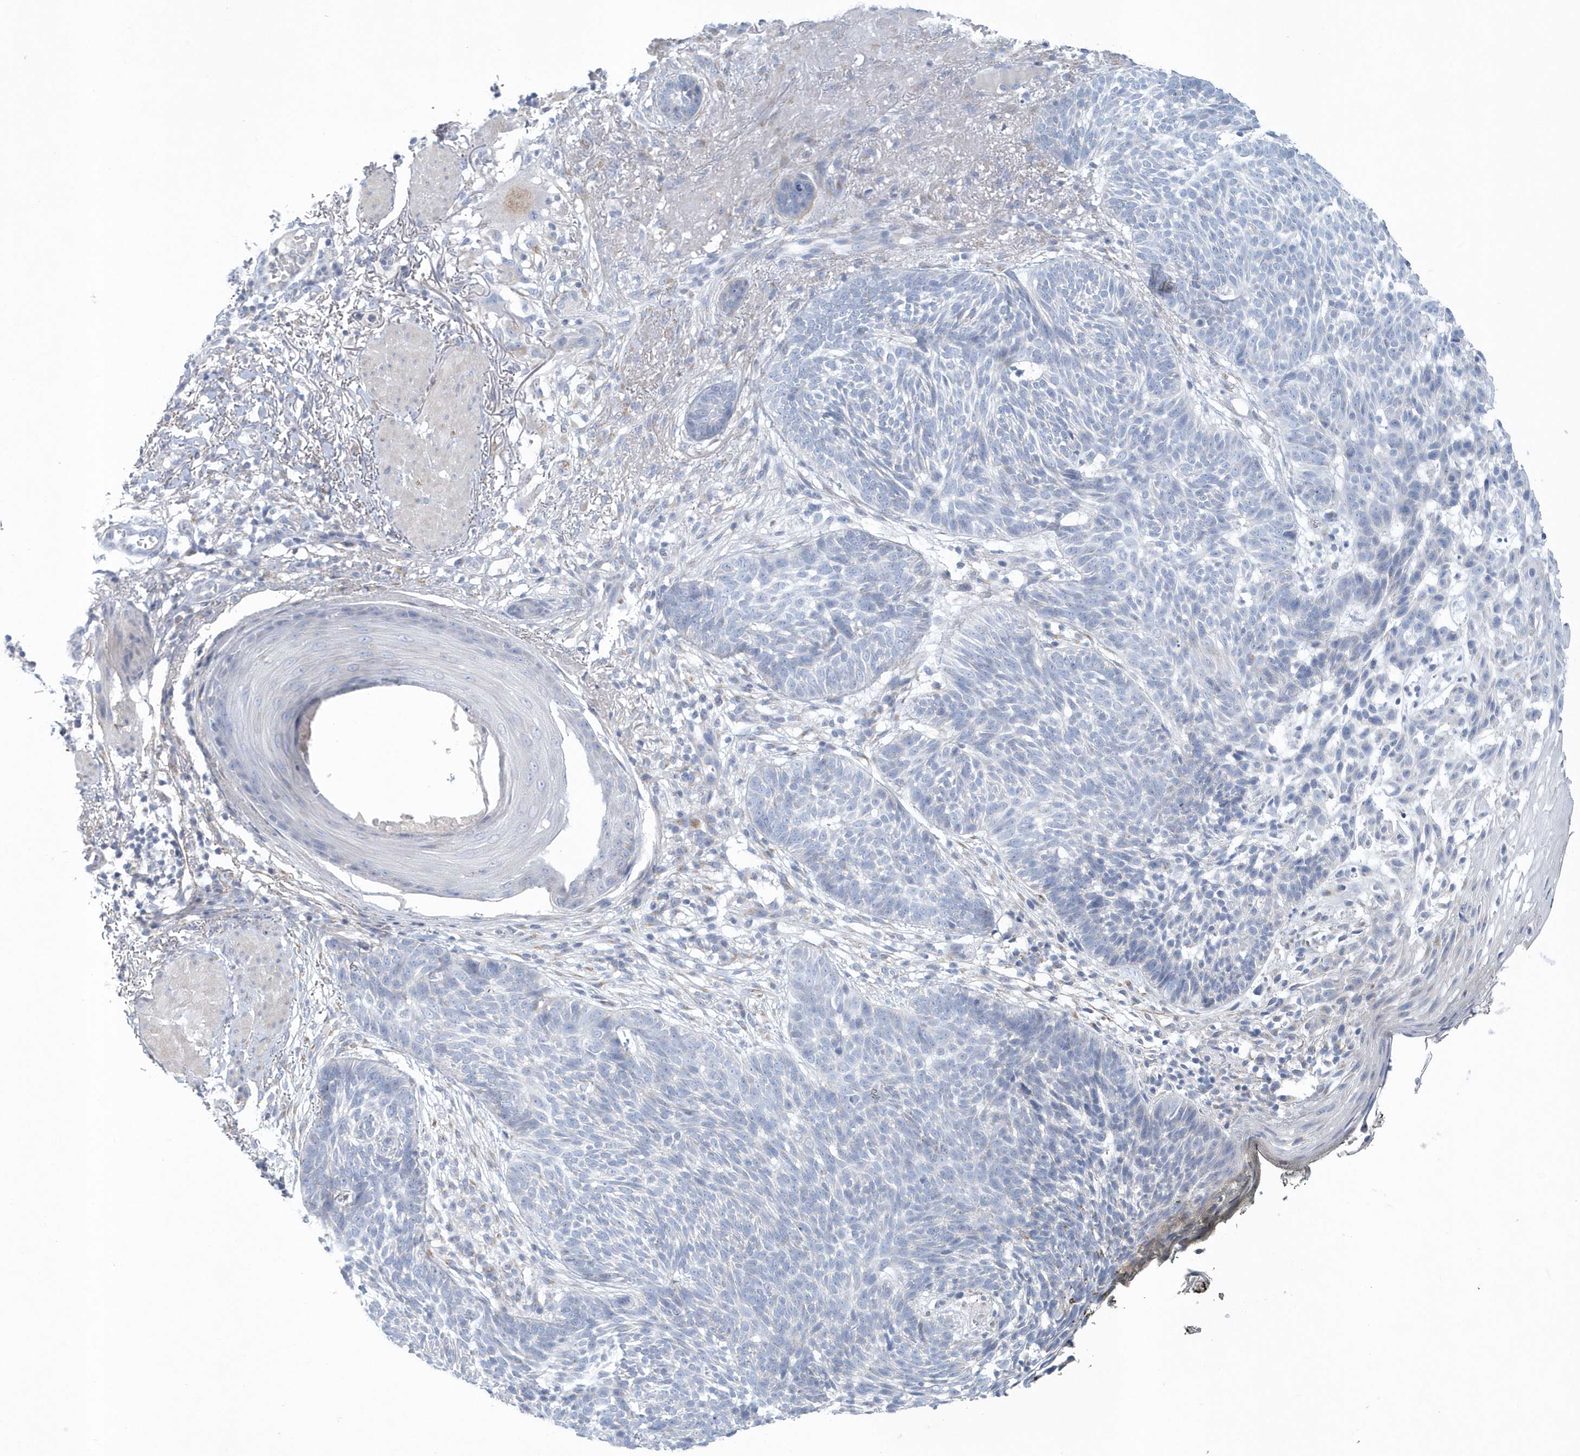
{"staining": {"intensity": "negative", "quantity": "none", "location": "none"}, "tissue": "skin cancer", "cell_type": "Tumor cells", "image_type": "cancer", "snomed": [{"axis": "morphology", "description": "Normal tissue, NOS"}, {"axis": "morphology", "description": "Basal cell carcinoma"}, {"axis": "topography", "description": "Skin"}], "caption": "Image shows no protein expression in tumor cells of skin basal cell carcinoma tissue.", "gene": "SPATA18", "patient": {"sex": "male", "age": 64}}